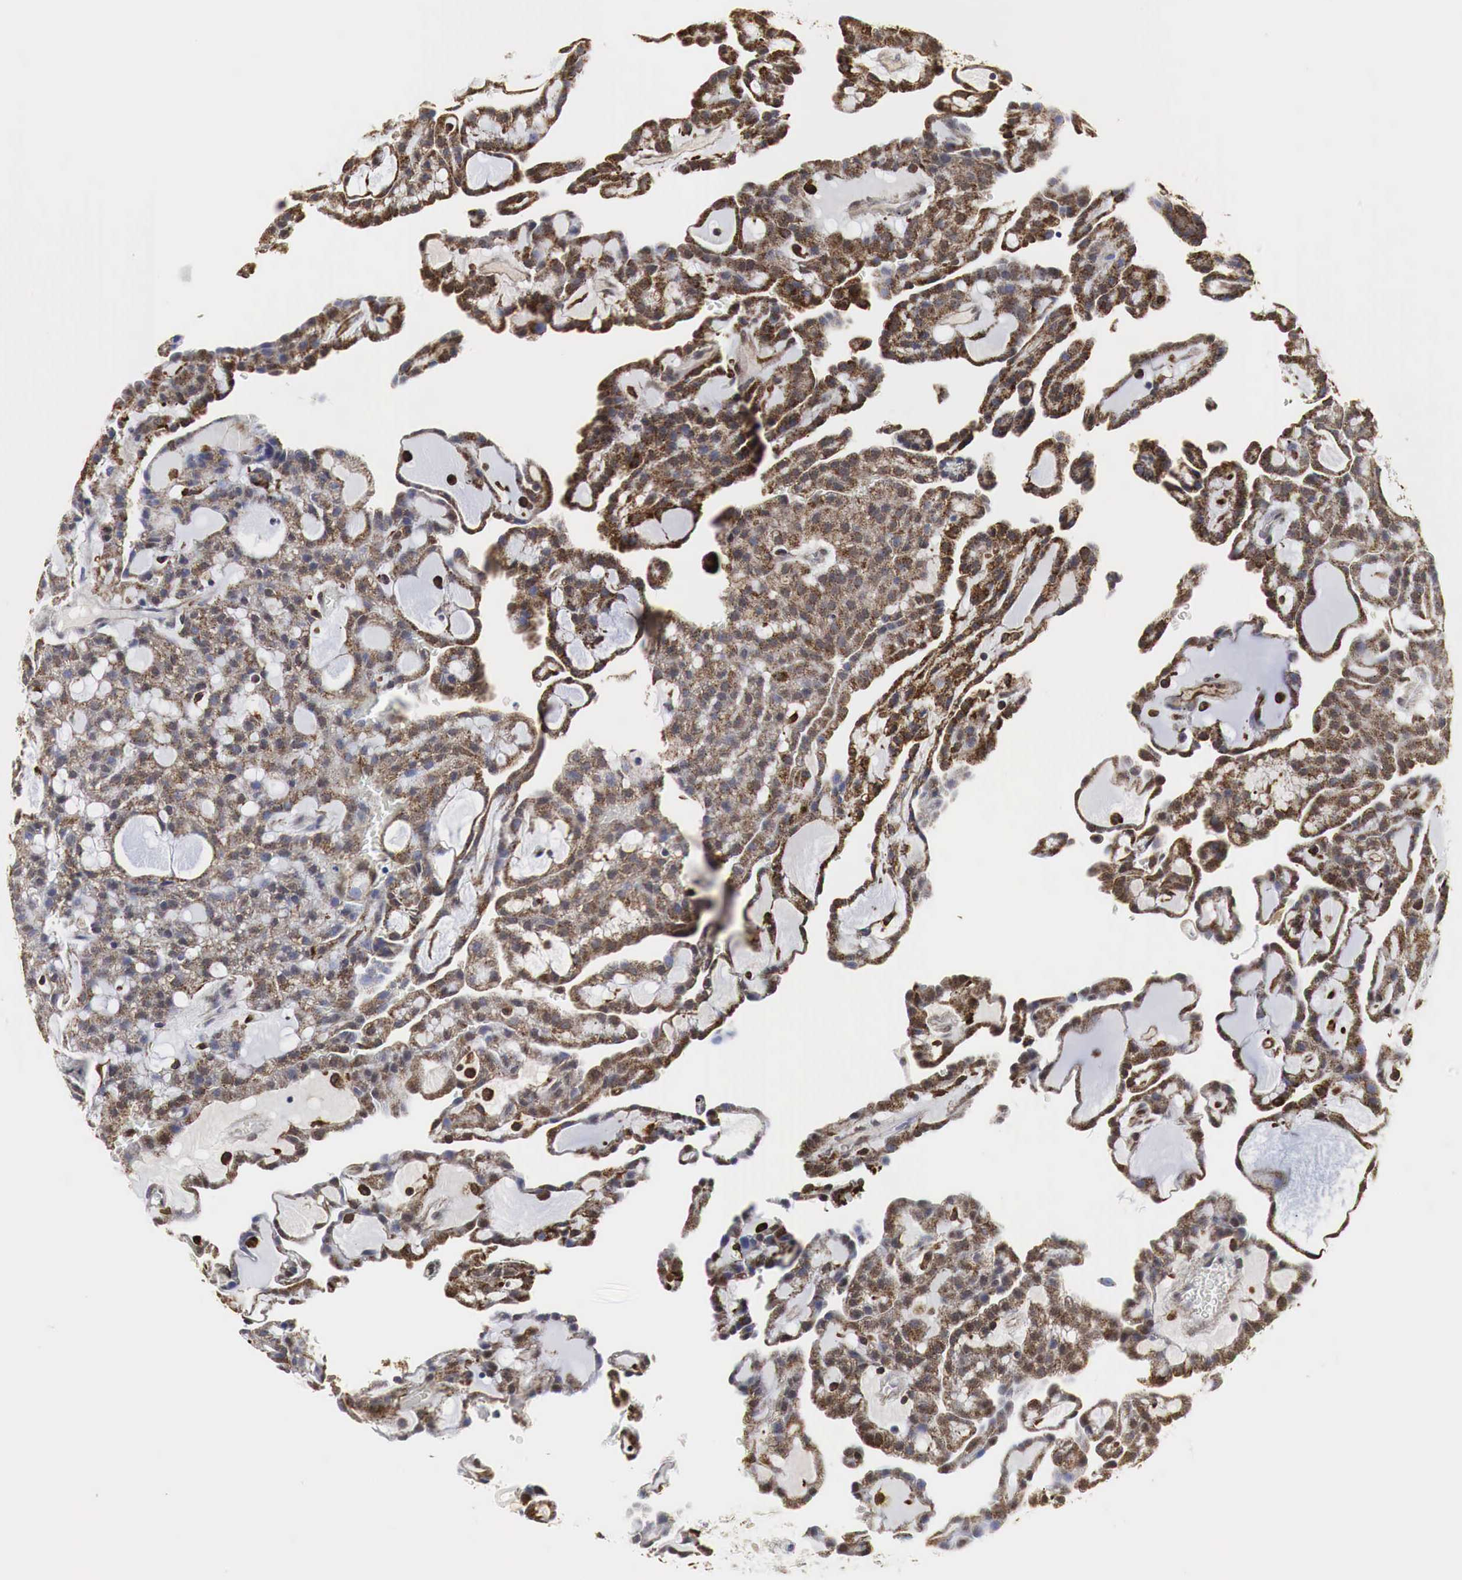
{"staining": {"intensity": "moderate", "quantity": ">75%", "location": "cytoplasmic/membranous"}, "tissue": "renal cancer", "cell_type": "Tumor cells", "image_type": "cancer", "snomed": [{"axis": "morphology", "description": "Adenocarcinoma, NOS"}, {"axis": "topography", "description": "Kidney"}], "caption": "Renal cancer tissue reveals moderate cytoplasmic/membranous expression in approximately >75% of tumor cells", "gene": "SPIN1", "patient": {"sex": "male", "age": 63}}